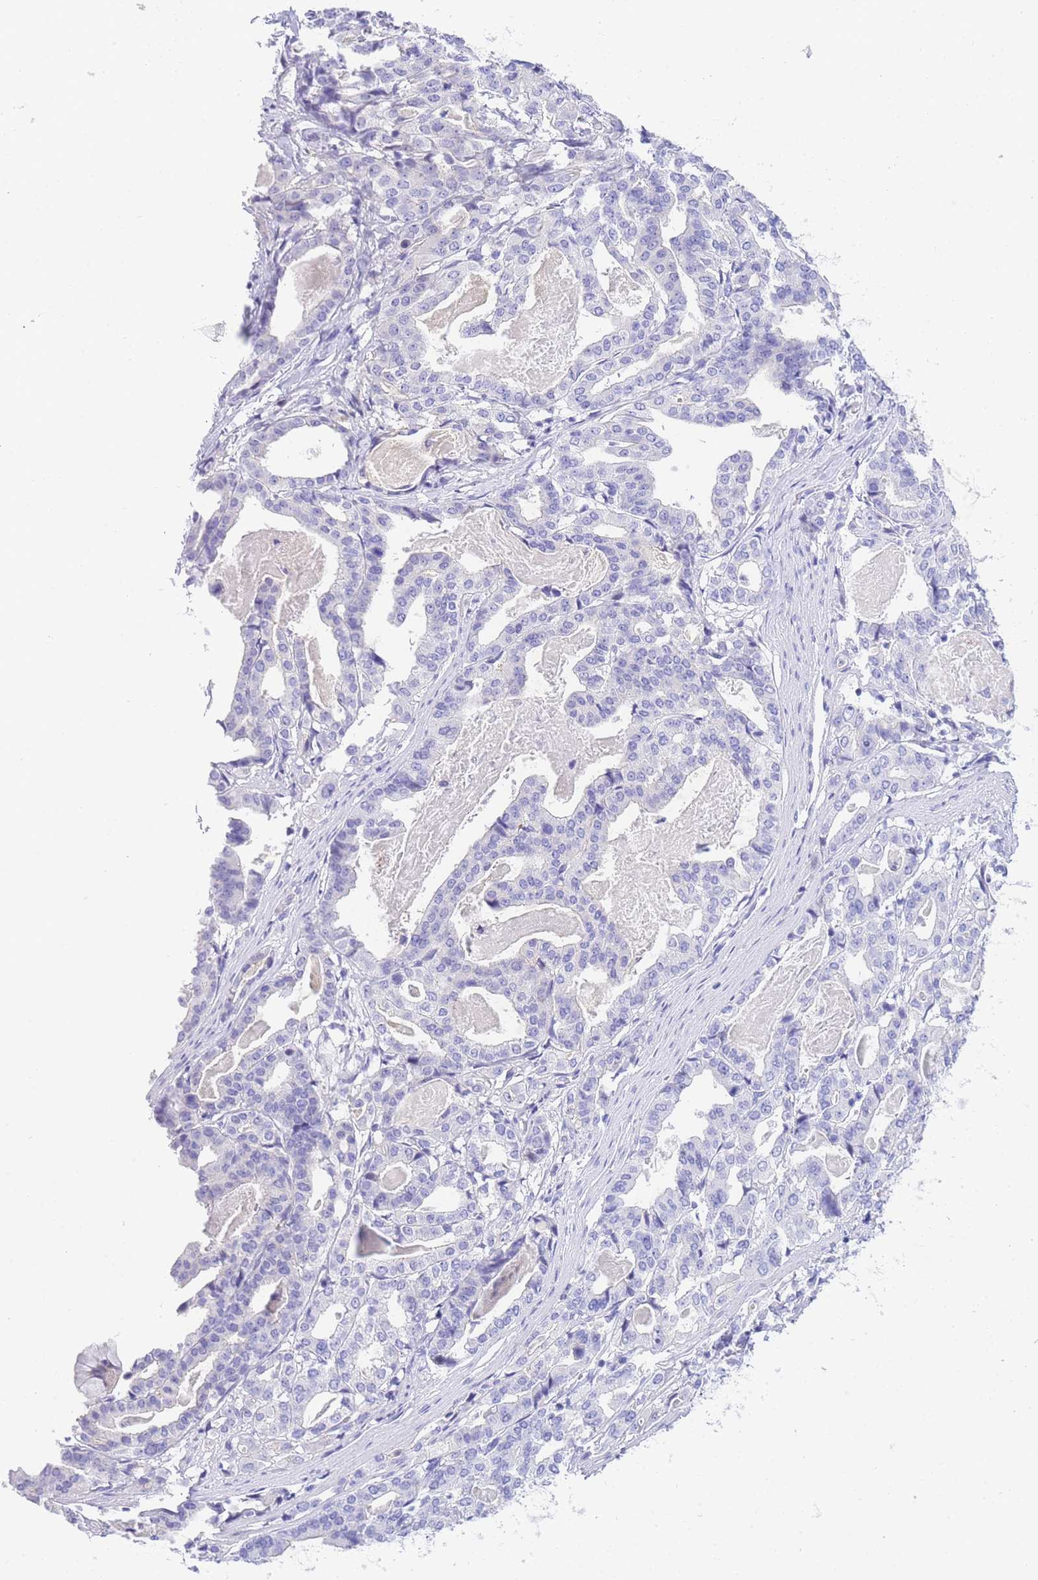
{"staining": {"intensity": "negative", "quantity": "none", "location": "none"}, "tissue": "stomach cancer", "cell_type": "Tumor cells", "image_type": "cancer", "snomed": [{"axis": "morphology", "description": "Adenocarcinoma, NOS"}, {"axis": "topography", "description": "Stomach"}], "caption": "Immunohistochemistry (IHC) of human stomach adenocarcinoma reveals no positivity in tumor cells. (DAB IHC with hematoxylin counter stain).", "gene": "TIFAB", "patient": {"sex": "male", "age": 48}}